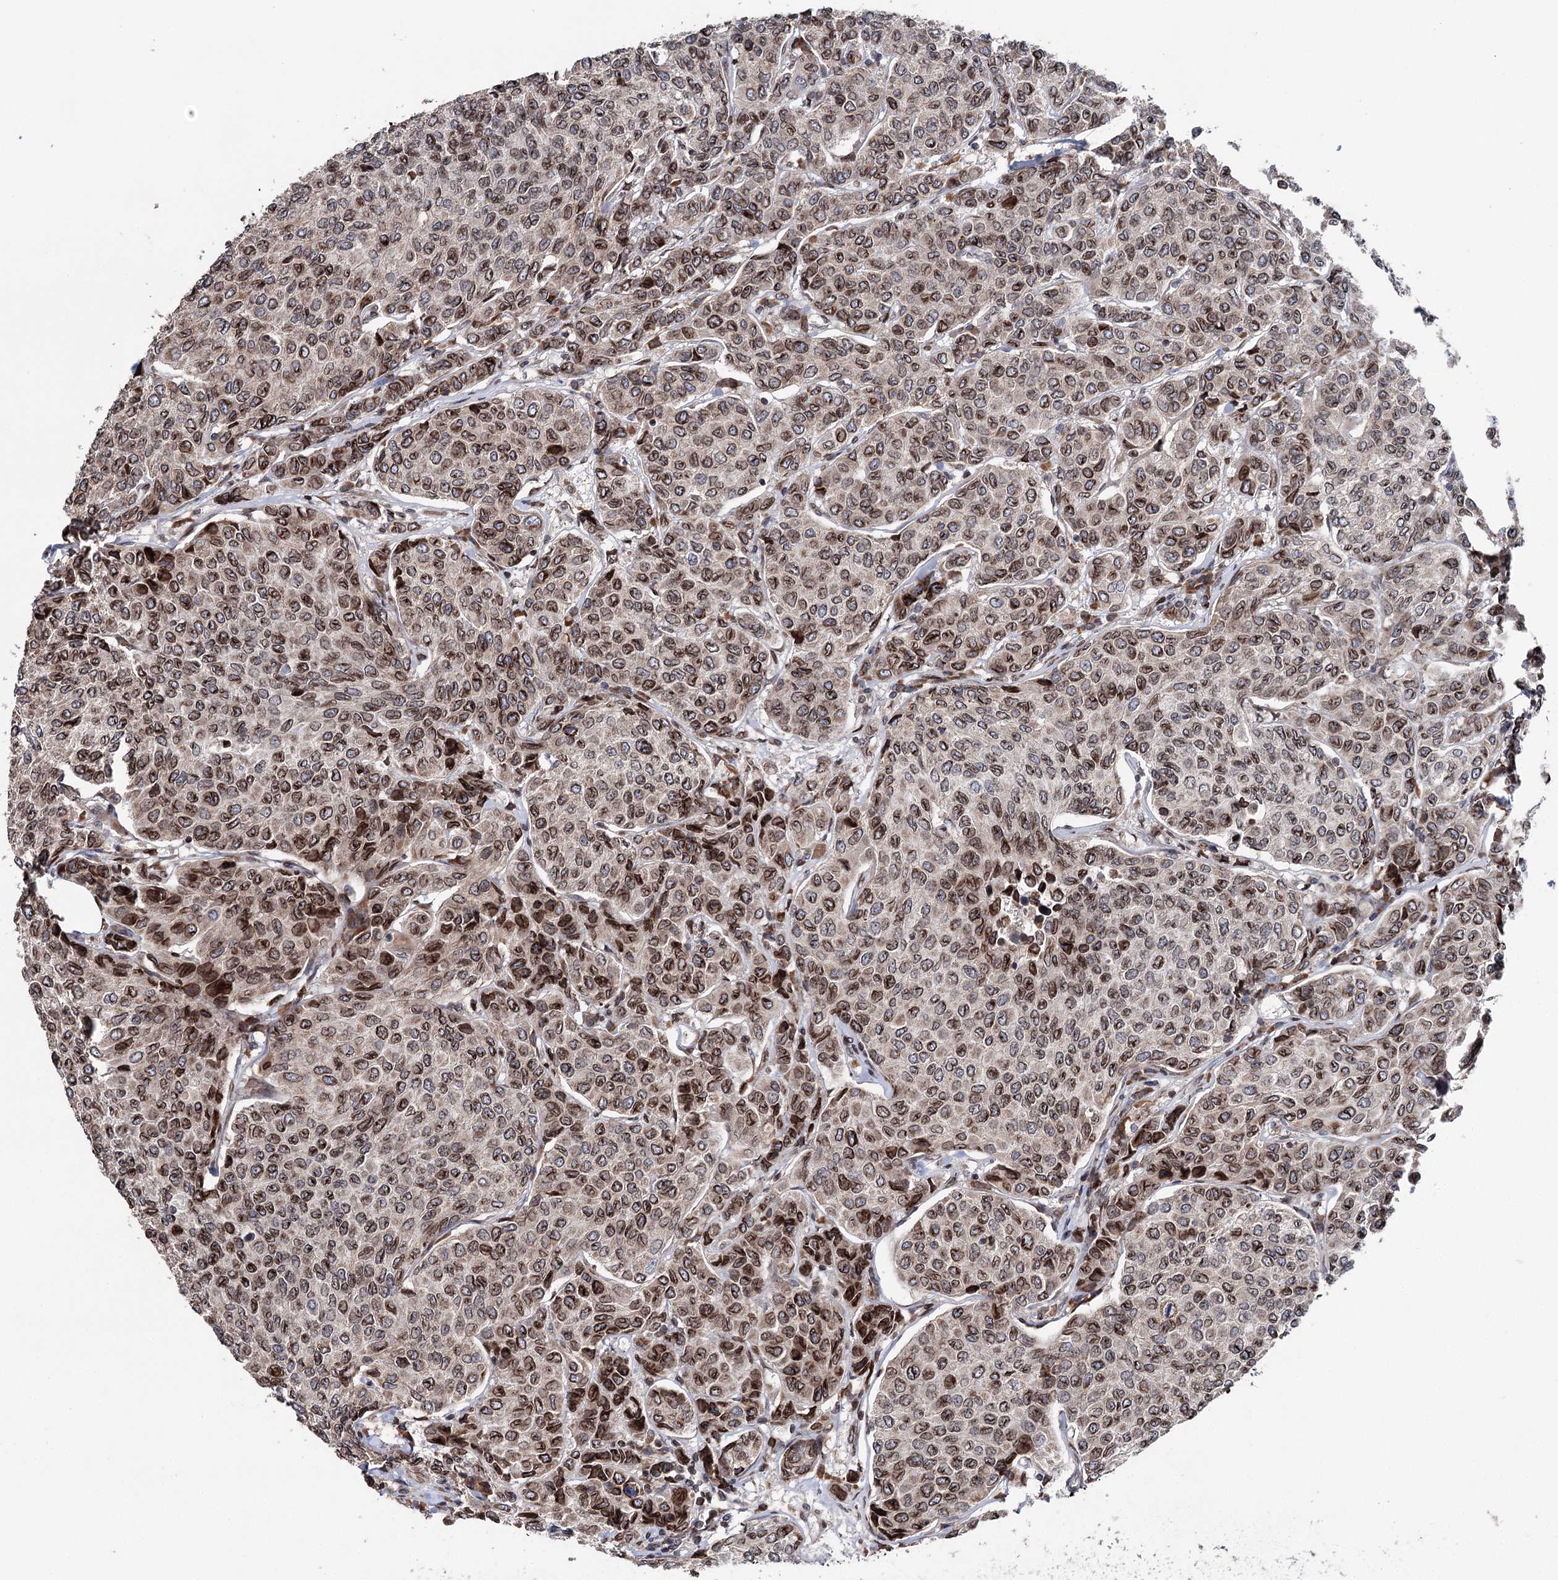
{"staining": {"intensity": "moderate", "quantity": ">75%", "location": "nuclear"}, "tissue": "breast cancer", "cell_type": "Tumor cells", "image_type": "cancer", "snomed": [{"axis": "morphology", "description": "Duct carcinoma"}, {"axis": "topography", "description": "Breast"}], "caption": "Approximately >75% of tumor cells in human breast intraductal carcinoma show moderate nuclear protein staining as visualized by brown immunohistochemical staining.", "gene": "CFAP46", "patient": {"sex": "female", "age": 55}}